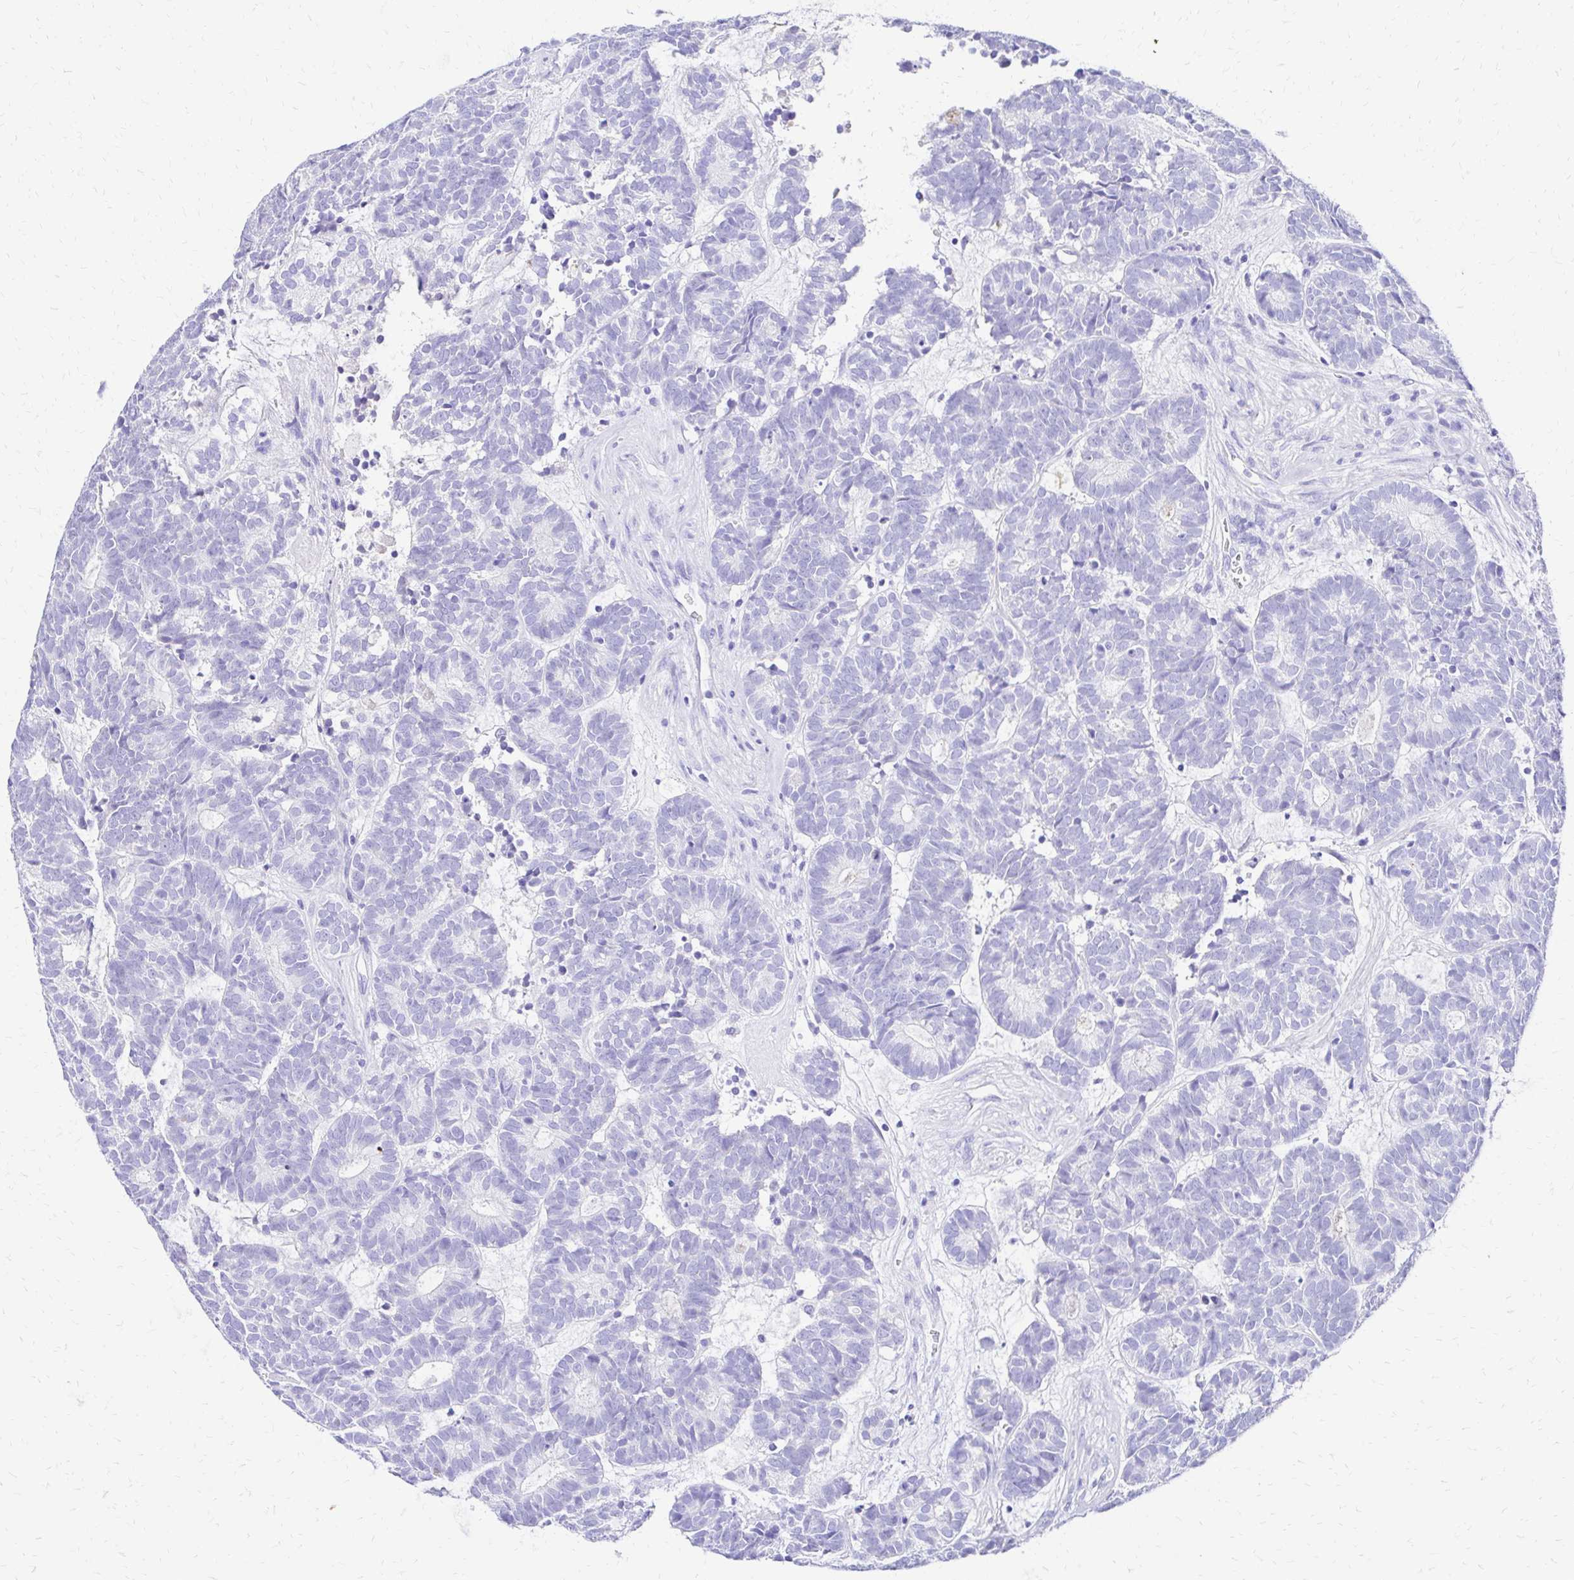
{"staining": {"intensity": "negative", "quantity": "none", "location": "none"}, "tissue": "head and neck cancer", "cell_type": "Tumor cells", "image_type": "cancer", "snomed": [{"axis": "morphology", "description": "Adenocarcinoma, NOS"}, {"axis": "topography", "description": "Head-Neck"}], "caption": "Photomicrograph shows no protein staining in tumor cells of adenocarcinoma (head and neck) tissue. (Brightfield microscopy of DAB (3,3'-diaminobenzidine) immunohistochemistry at high magnification).", "gene": "S100G", "patient": {"sex": "female", "age": 81}}